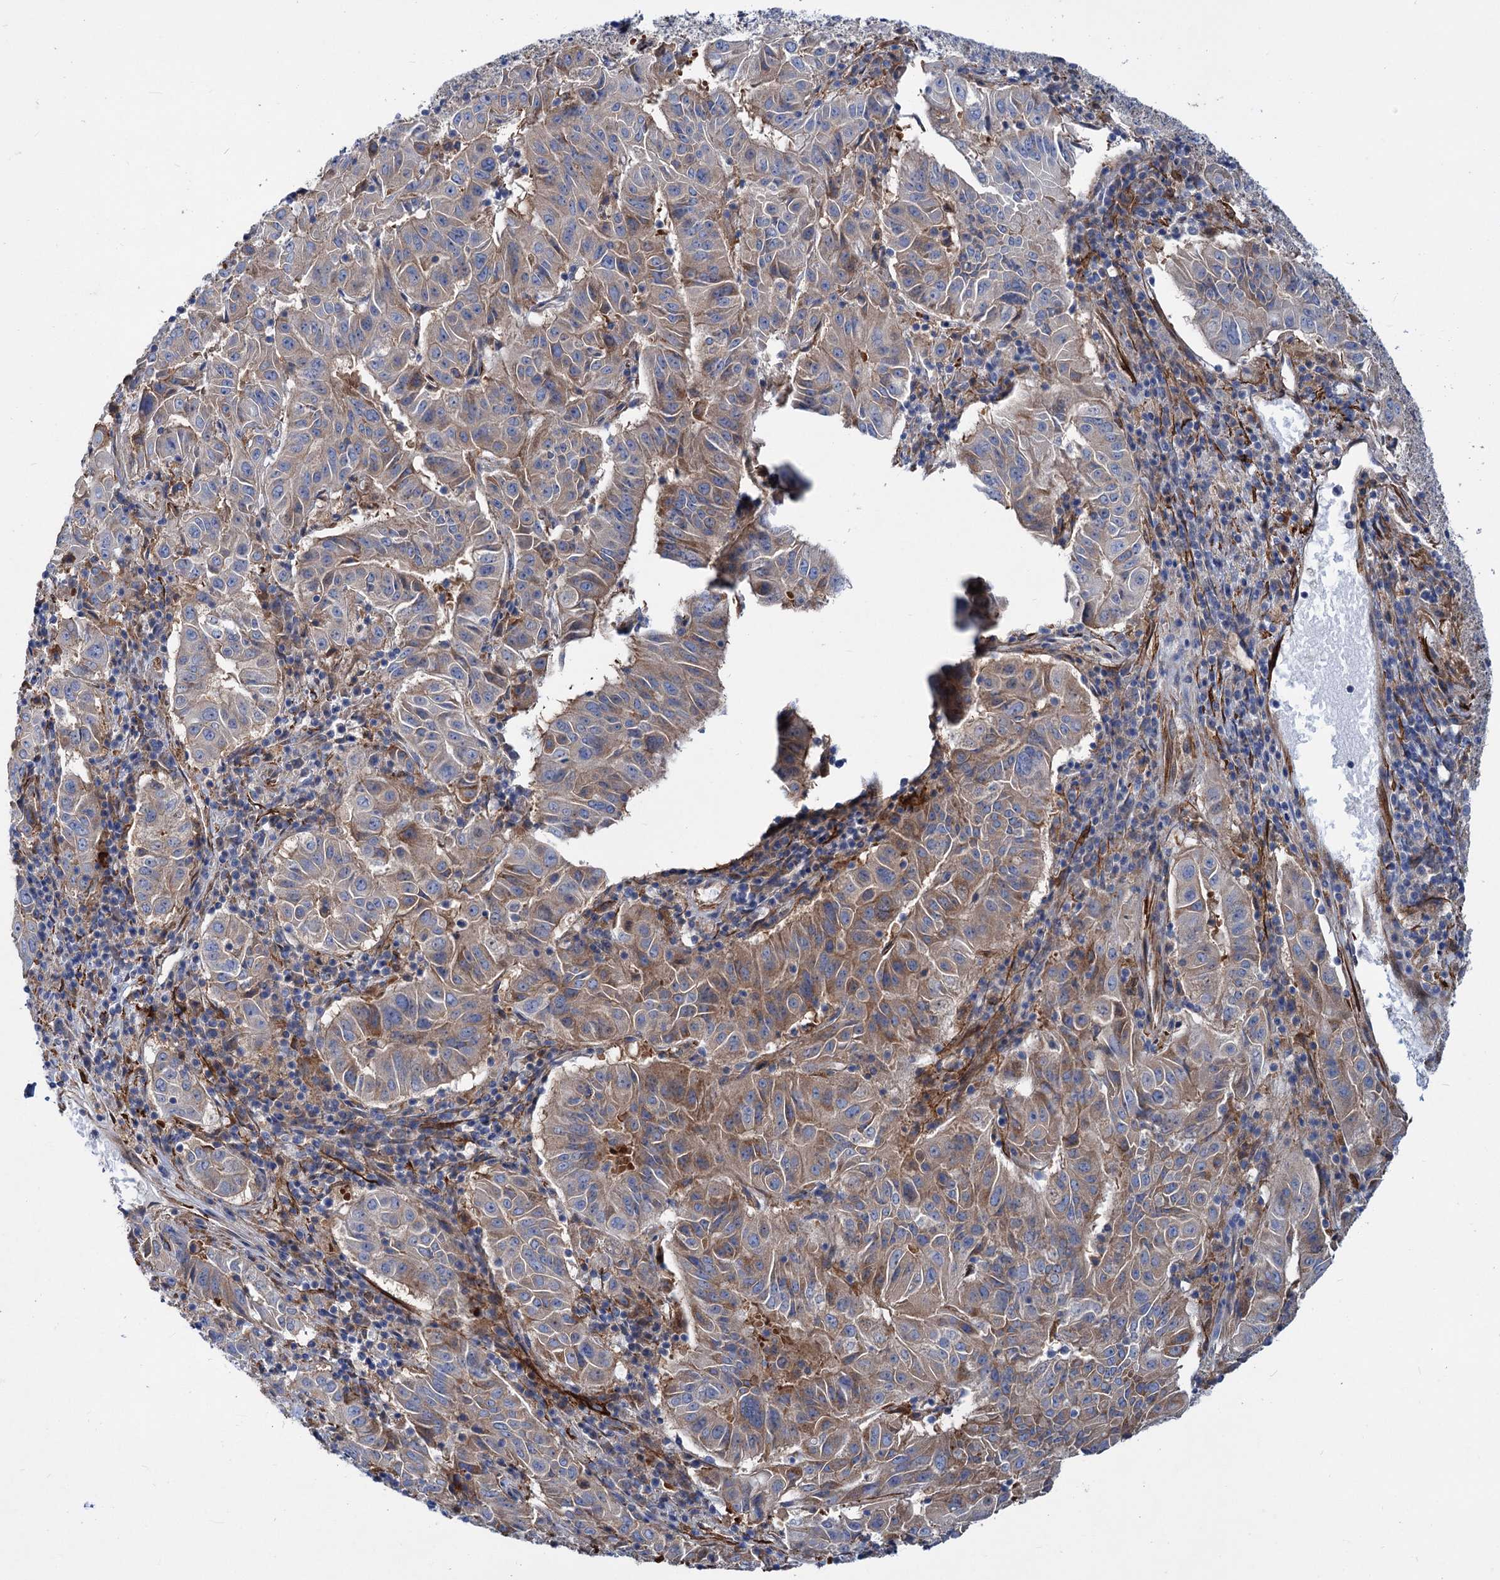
{"staining": {"intensity": "moderate", "quantity": "<25%", "location": "cytoplasmic/membranous"}, "tissue": "pancreatic cancer", "cell_type": "Tumor cells", "image_type": "cancer", "snomed": [{"axis": "morphology", "description": "Adenocarcinoma, NOS"}, {"axis": "topography", "description": "Pancreas"}], "caption": "Immunohistochemical staining of pancreatic cancer displays low levels of moderate cytoplasmic/membranous protein staining in approximately <25% of tumor cells. The staining is performed using DAB (3,3'-diaminobenzidine) brown chromogen to label protein expression. The nuclei are counter-stained blue using hematoxylin.", "gene": "TRIM55", "patient": {"sex": "male", "age": 63}}